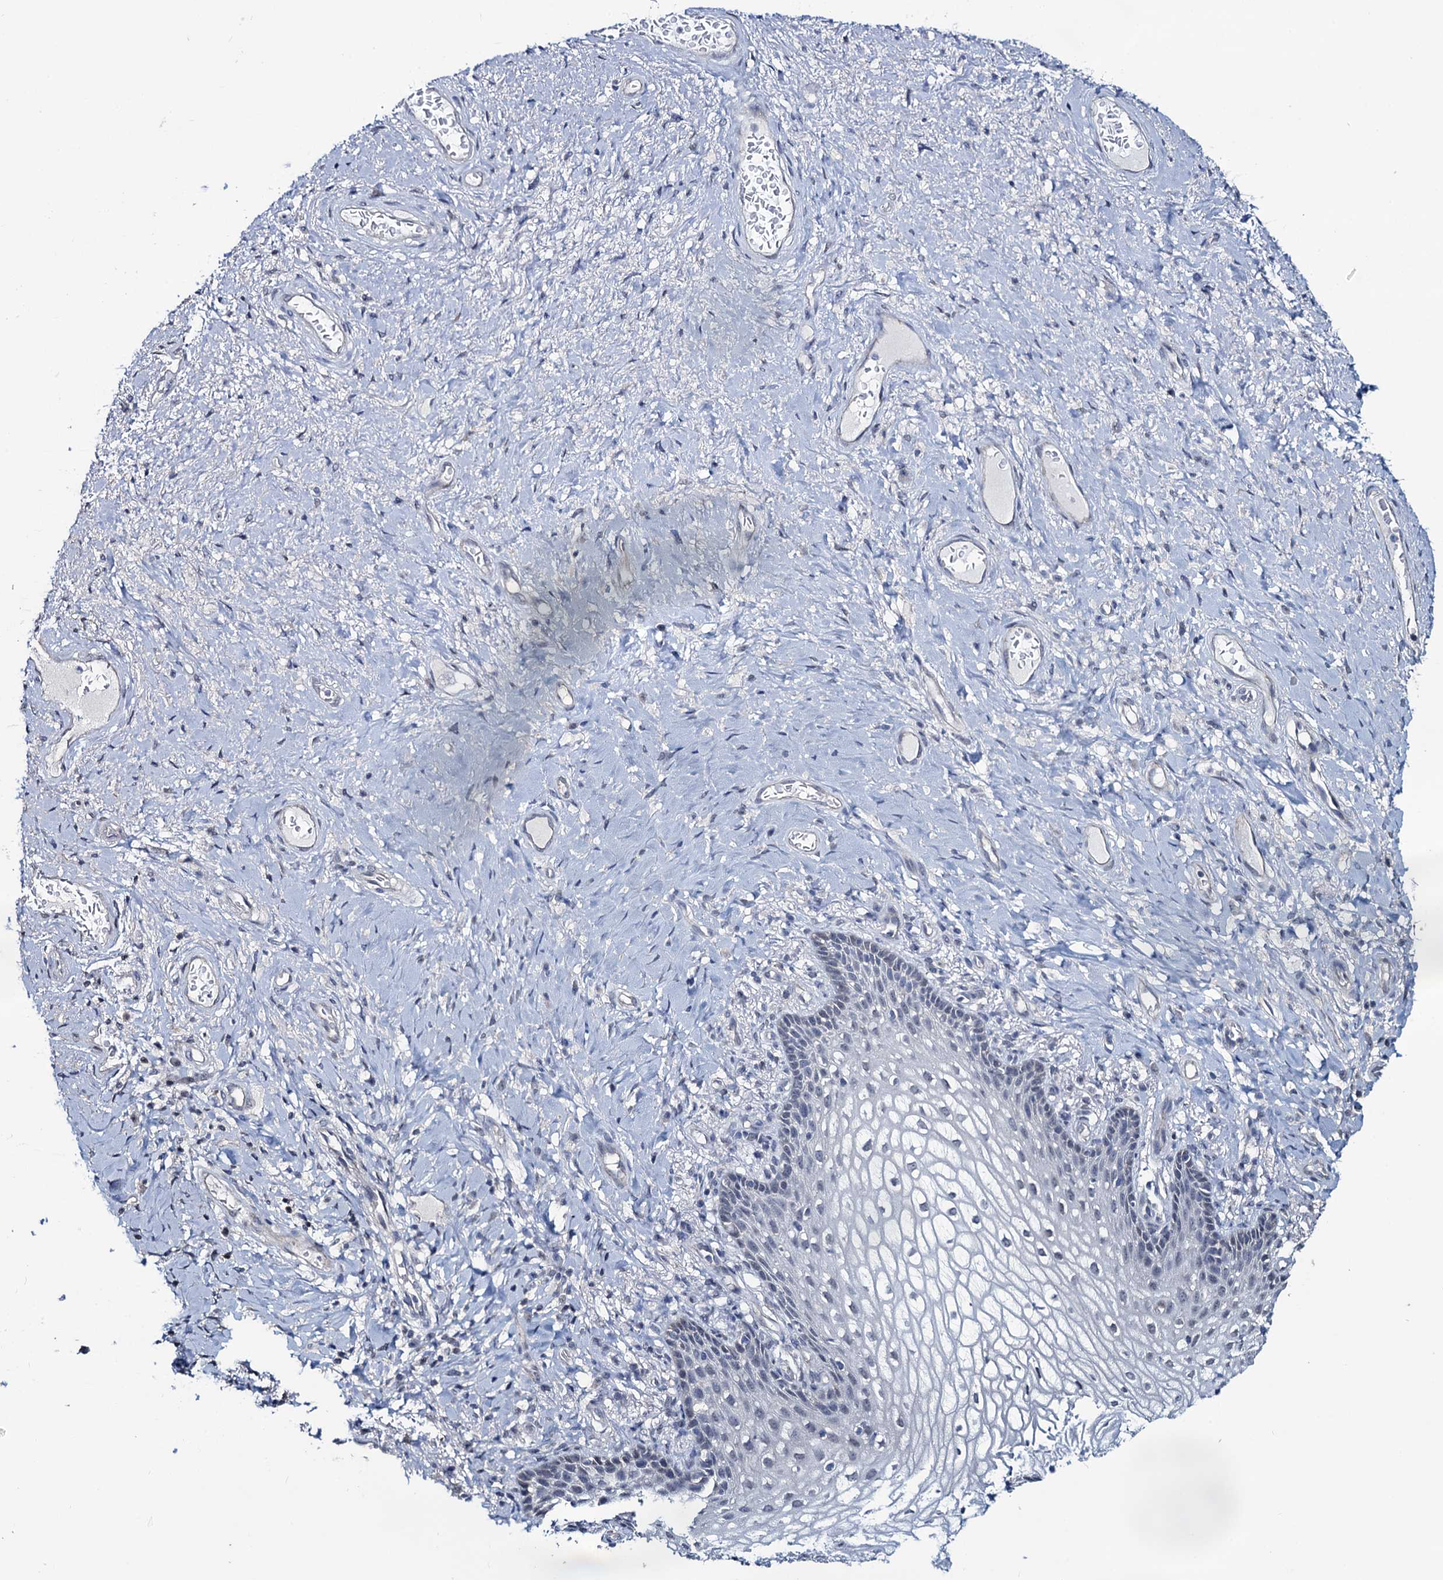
{"staining": {"intensity": "negative", "quantity": "none", "location": "none"}, "tissue": "vagina", "cell_type": "Squamous epithelial cells", "image_type": "normal", "snomed": [{"axis": "morphology", "description": "Normal tissue, NOS"}, {"axis": "topography", "description": "Vagina"}], "caption": "Protein analysis of benign vagina displays no significant expression in squamous epithelial cells.", "gene": "RTKN2", "patient": {"sex": "female", "age": 60}}